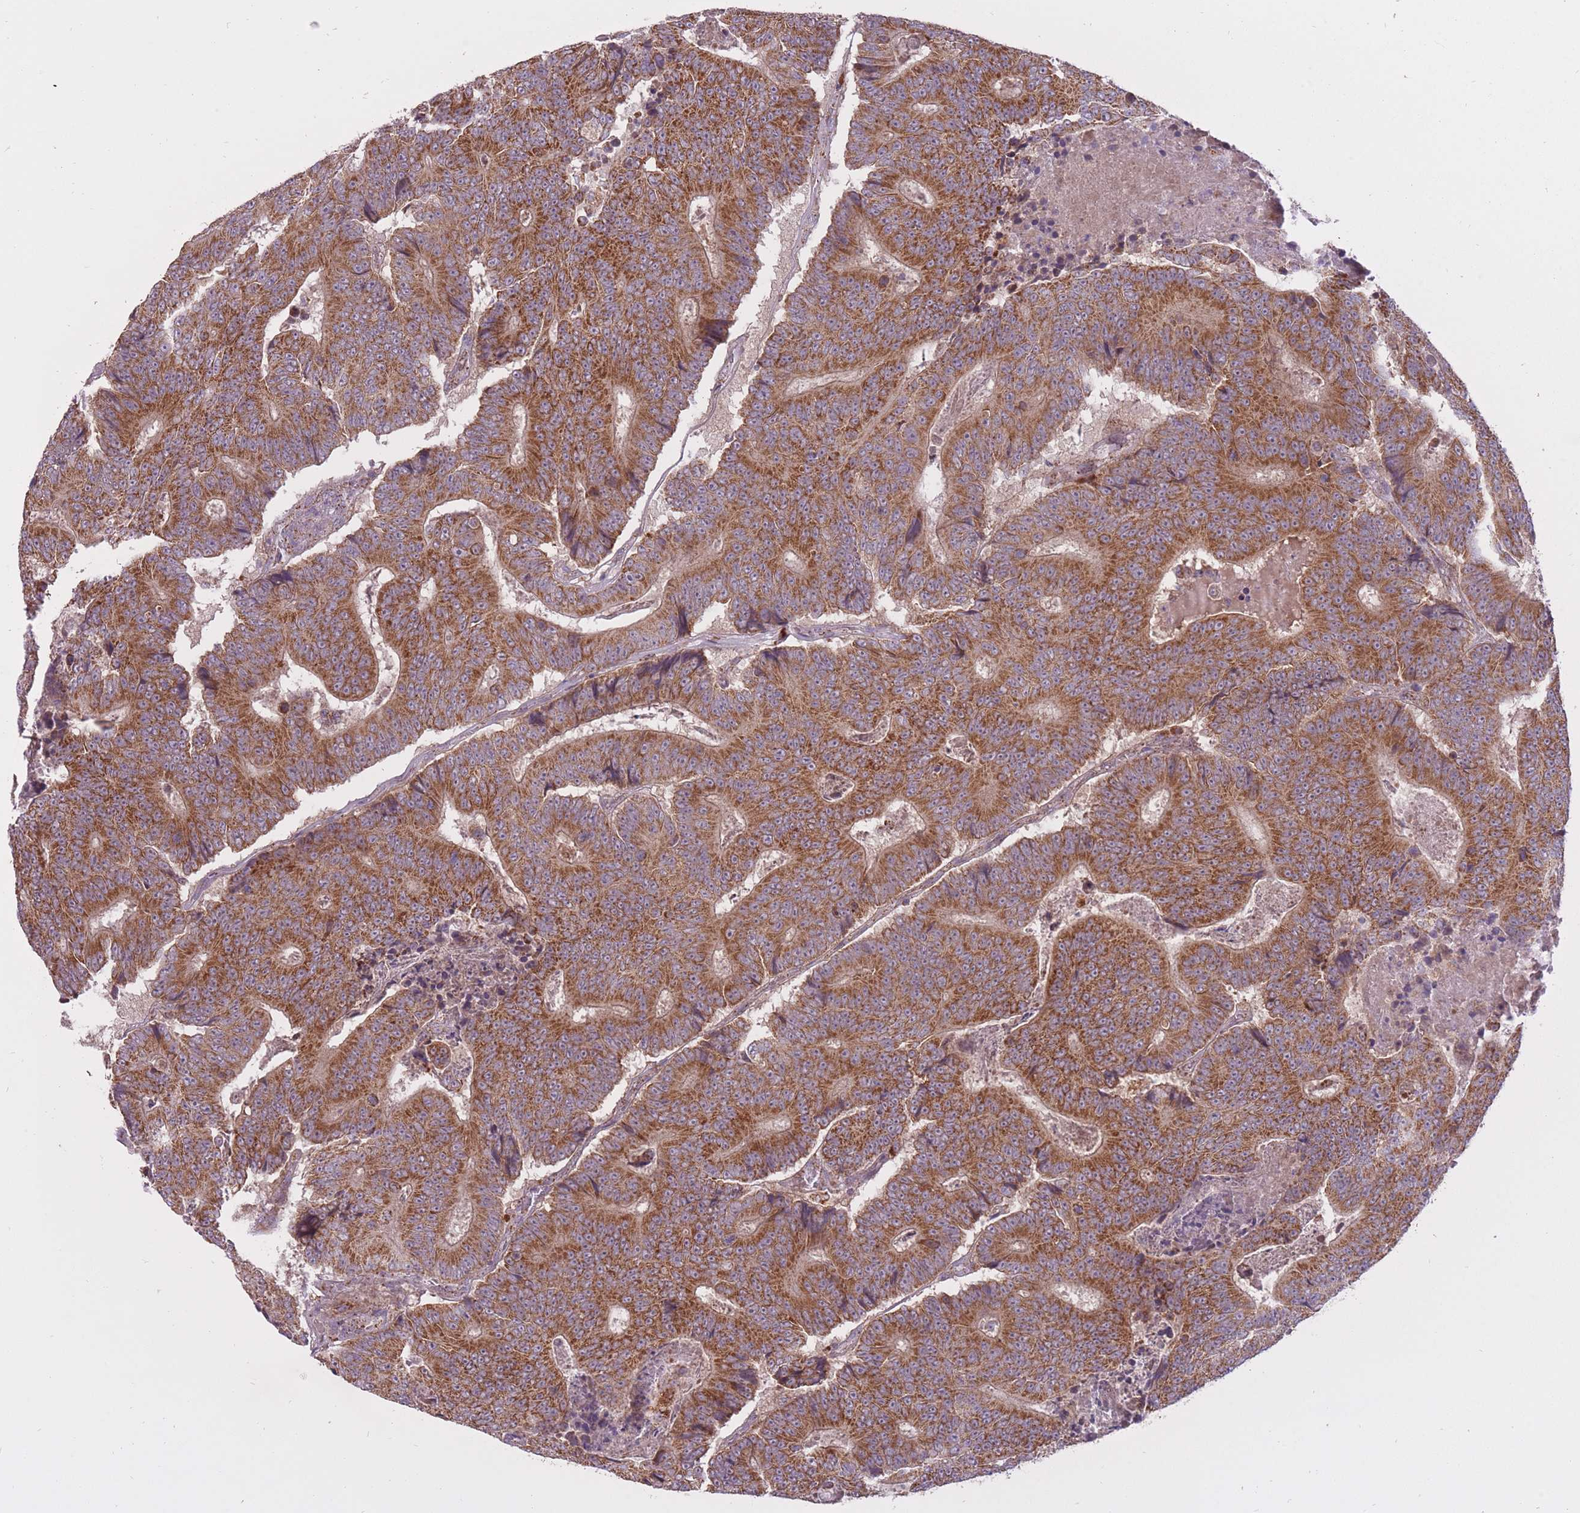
{"staining": {"intensity": "strong", "quantity": ">75%", "location": "cytoplasmic/membranous"}, "tissue": "colorectal cancer", "cell_type": "Tumor cells", "image_type": "cancer", "snomed": [{"axis": "morphology", "description": "Adenocarcinoma, NOS"}, {"axis": "topography", "description": "Colon"}], "caption": "Protein staining of colorectal adenocarcinoma tissue reveals strong cytoplasmic/membranous expression in about >75% of tumor cells.", "gene": "LIN7C", "patient": {"sex": "male", "age": 83}}